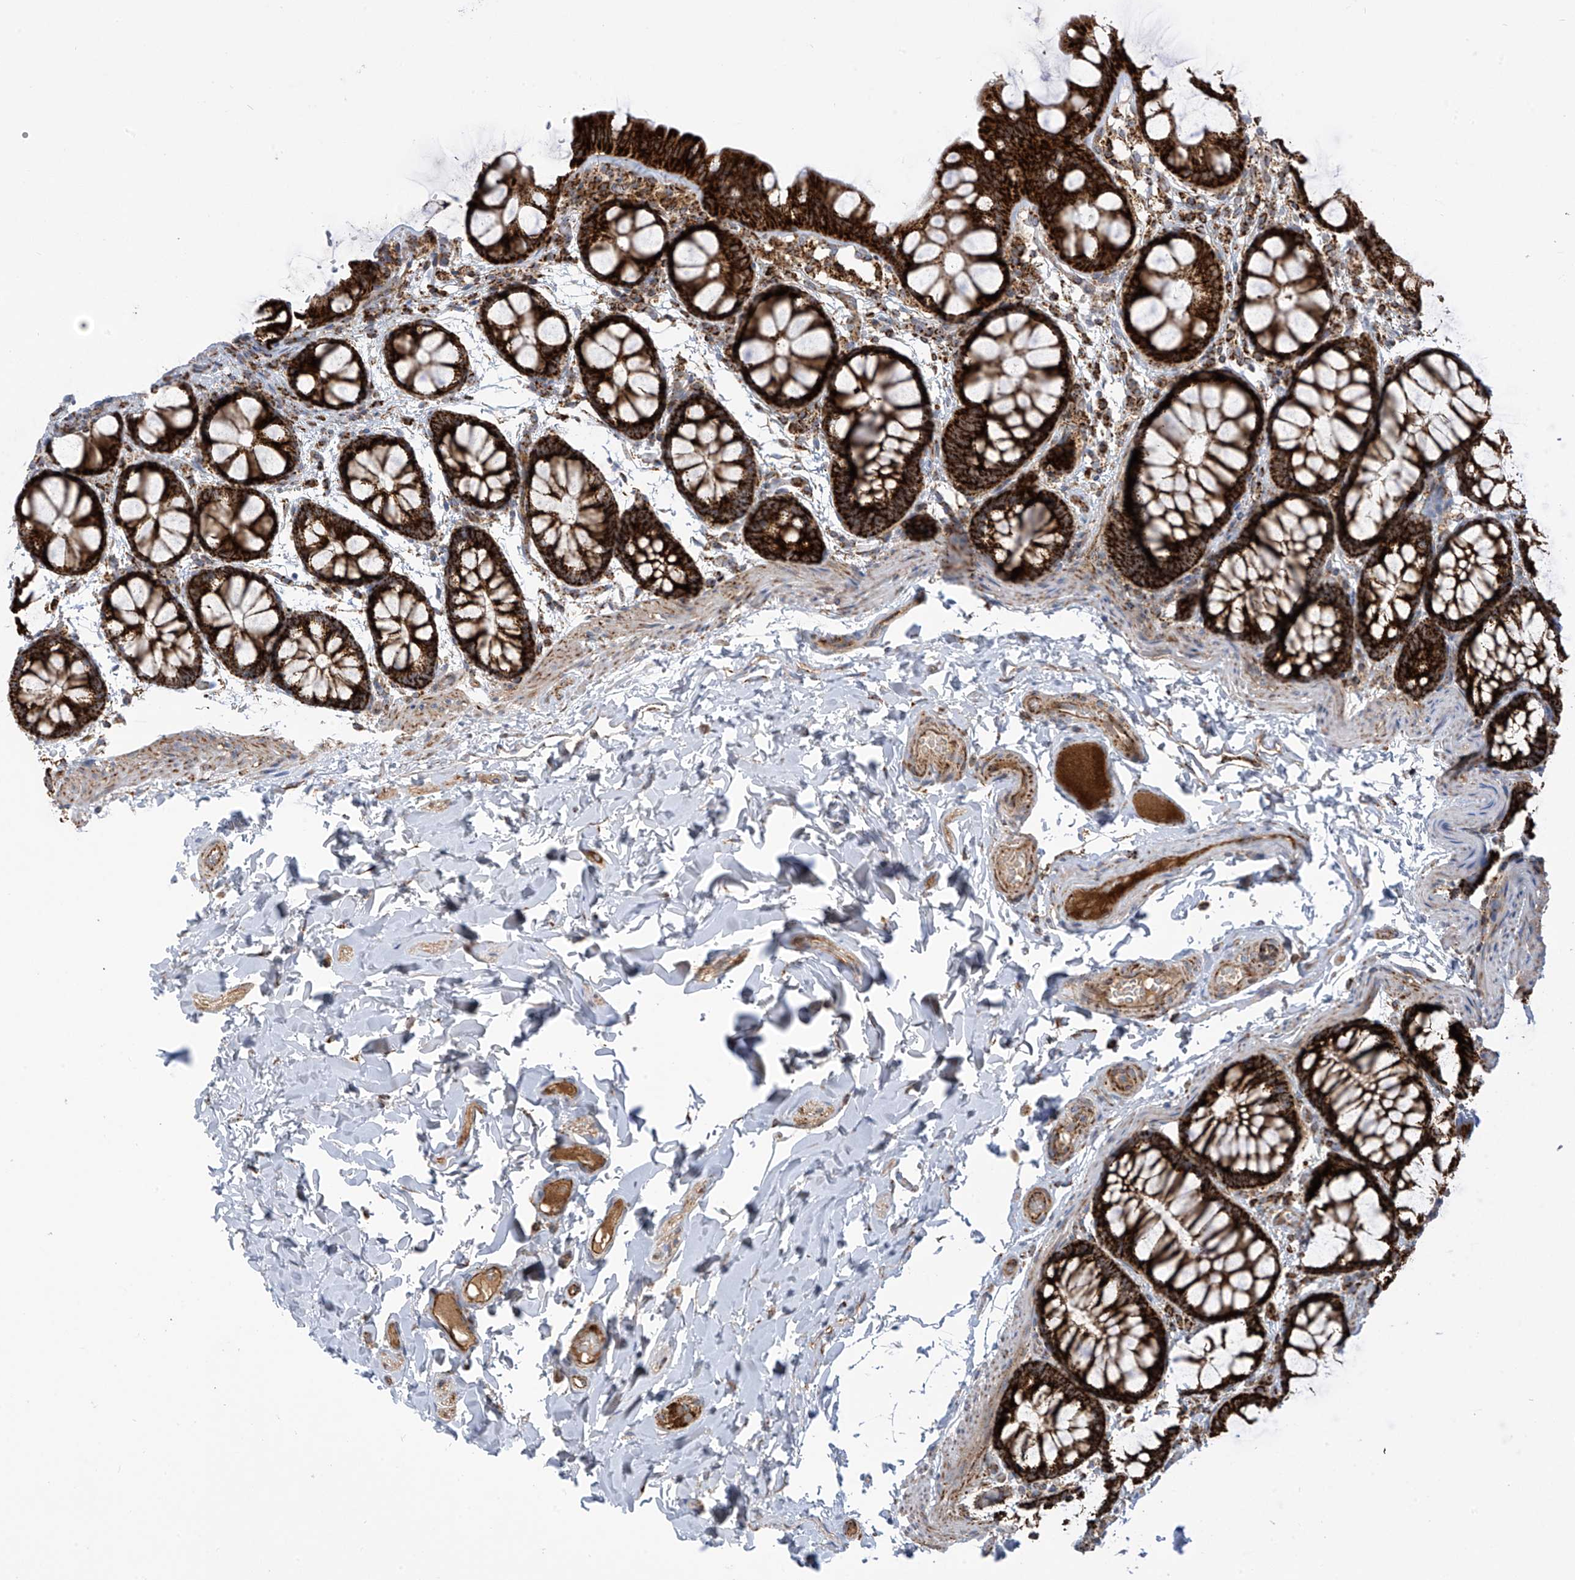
{"staining": {"intensity": "moderate", "quantity": ">75%", "location": "cytoplasmic/membranous"}, "tissue": "colon", "cell_type": "Endothelial cells", "image_type": "normal", "snomed": [{"axis": "morphology", "description": "Normal tissue, NOS"}, {"axis": "topography", "description": "Colon"}], "caption": "The micrograph reveals staining of benign colon, revealing moderate cytoplasmic/membranous protein positivity (brown color) within endothelial cells. (IHC, brightfield microscopy, high magnification).", "gene": "COX10", "patient": {"sex": "male", "age": 47}}